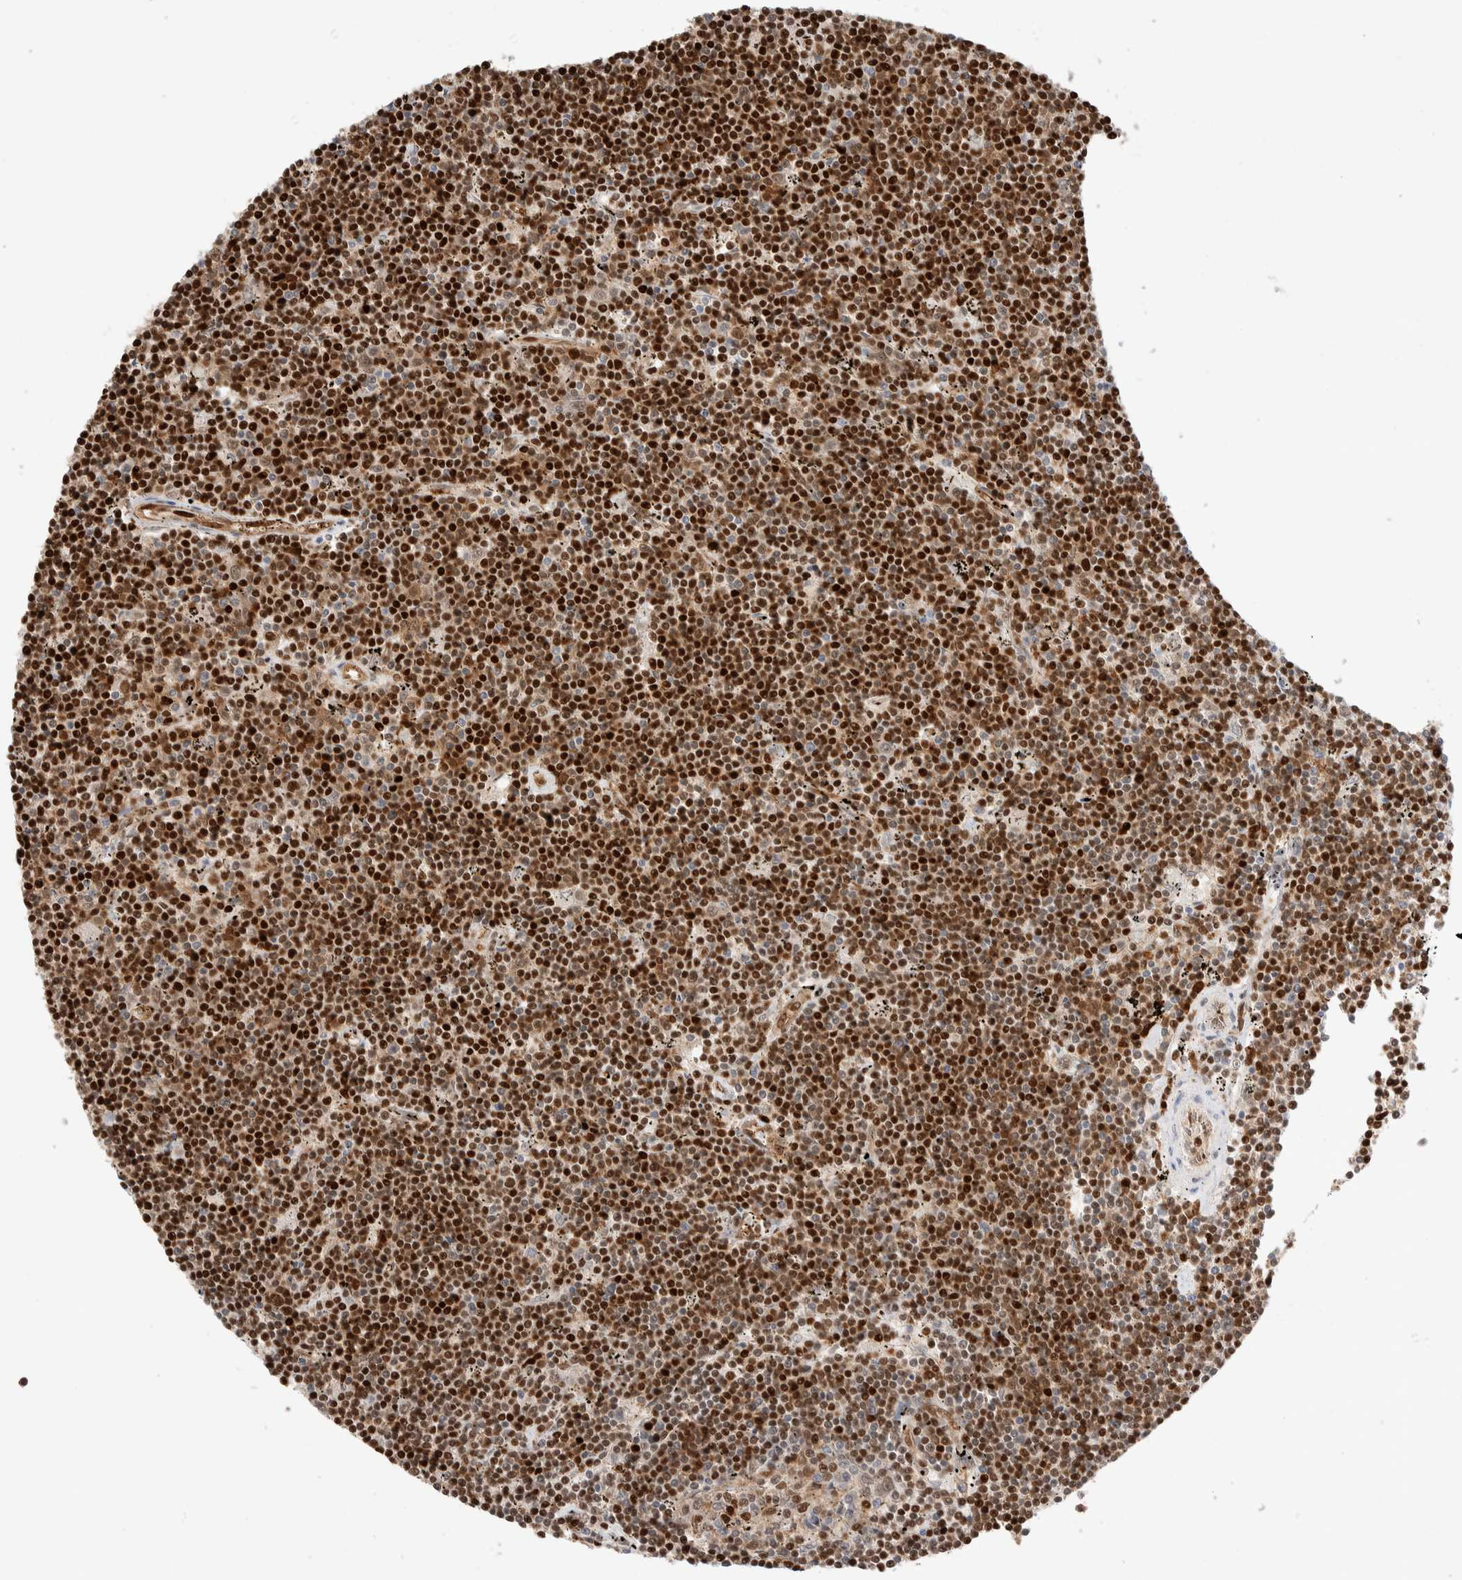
{"staining": {"intensity": "strong", "quantity": ">75%", "location": "cytoplasmic/membranous,nuclear"}, "tissue": "lymphoma", "cell_type": "Tumor cells", "image_type": "cancer", "snomed": [{"axis": "morphology", "description": "Malignant lymphoma, non-Hodgkin's type, Low grade"}, {"axis": "topography", "description": "Spleen"}], "caption": "Human malignant lymphoma, non-Hodgkin's type (low-grade) stained with a brown dye exhibits strong cytoplasmic/membranous and nuclear positive expression in about >75% of tumor cells.", "gene": "RNASEK-C17orf49", "patient": {"sex": "male", "age": 76}}